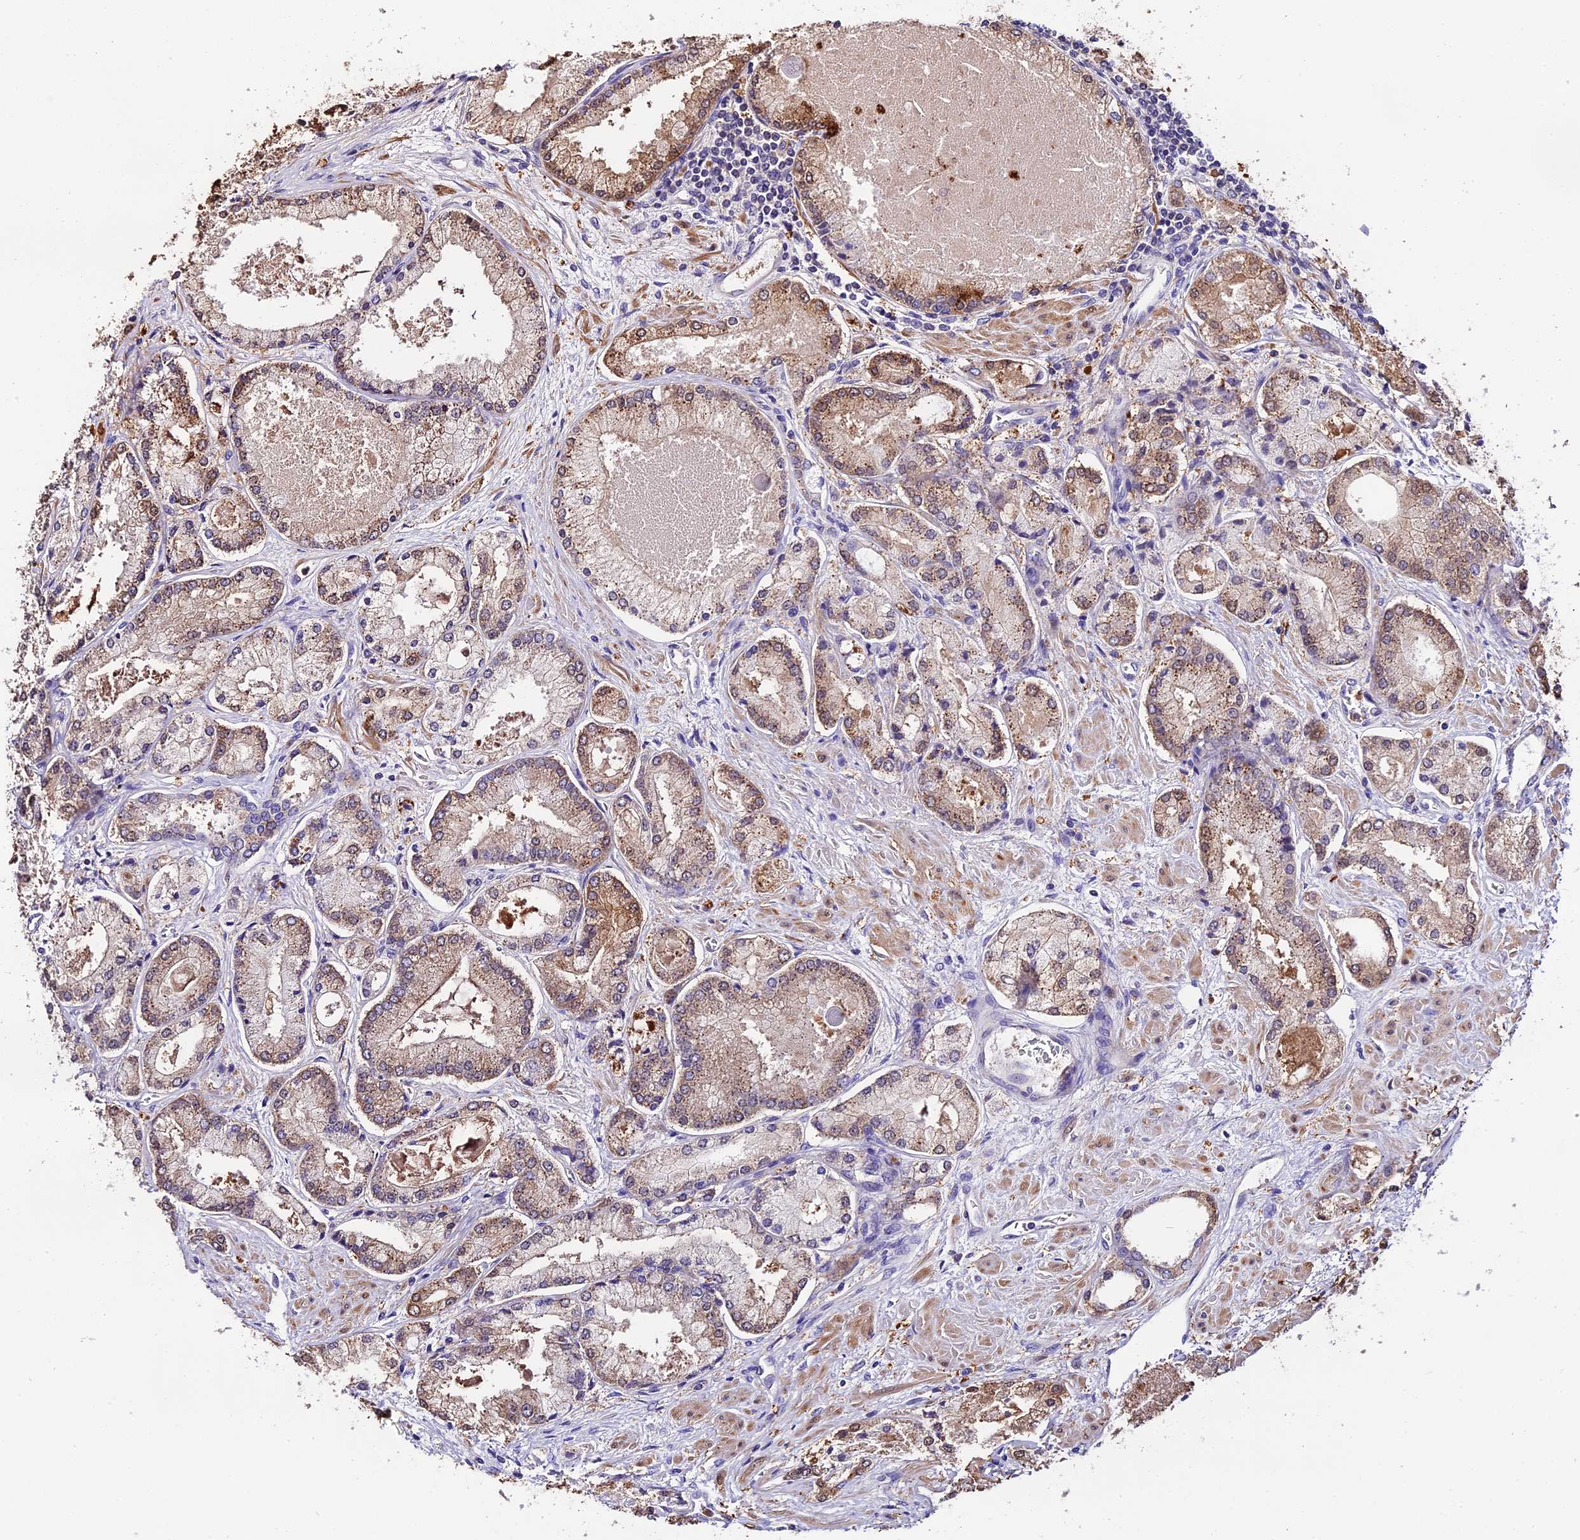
{"staining": {"intensity": "moderate", "quantity": "25%-75%", "location": "cytoplasmic/membranous"}, "tissue": "prostate cancer", "cell_type": "Tumor cells", "image_type": "cancer", "snomed": [{"axis": "morphology", "description": "Adenocarcinoma, Low grade"}, {"axis": "topography", "description": "Prostate"}], "caption": "The micrograph displays immunohistochemical staining of prostate cancer. There is moderate cytoplasmic/membranous staining is appreciated in about 25%-75% of tumor cells.", "gene": "MAP3K7CL", "patient": {"sex": "male", "age": 74}}